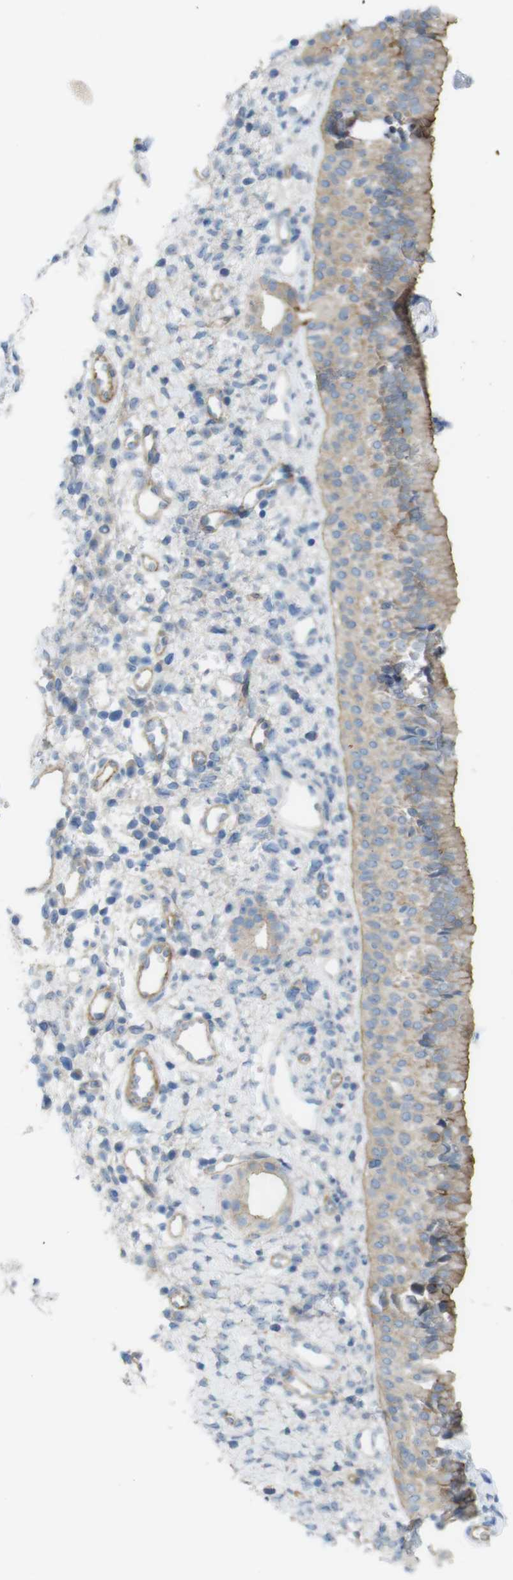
{"staining": {"intensity": "moderate", "quantity": ">75%", "location": "cytoplasmic/membranous"}, "tissue": "nasopharynx", "cell_type": "Respiratory epithelial cells", "image_type": "normal", "snomed": [{"axis": "morphology", "description": "Normal tissue, NOS"}, {"axis": "topography", "description": "Nasopharynx"}], "caption": "Normal nasopharynx exhibits moderate cytoplasmic/membranous expression in about >75% of respiratory epithelial cells, visualized by immunohistochemistry.", "gene": "PREX2", "patient": {"sex": "male", "age": 22}}